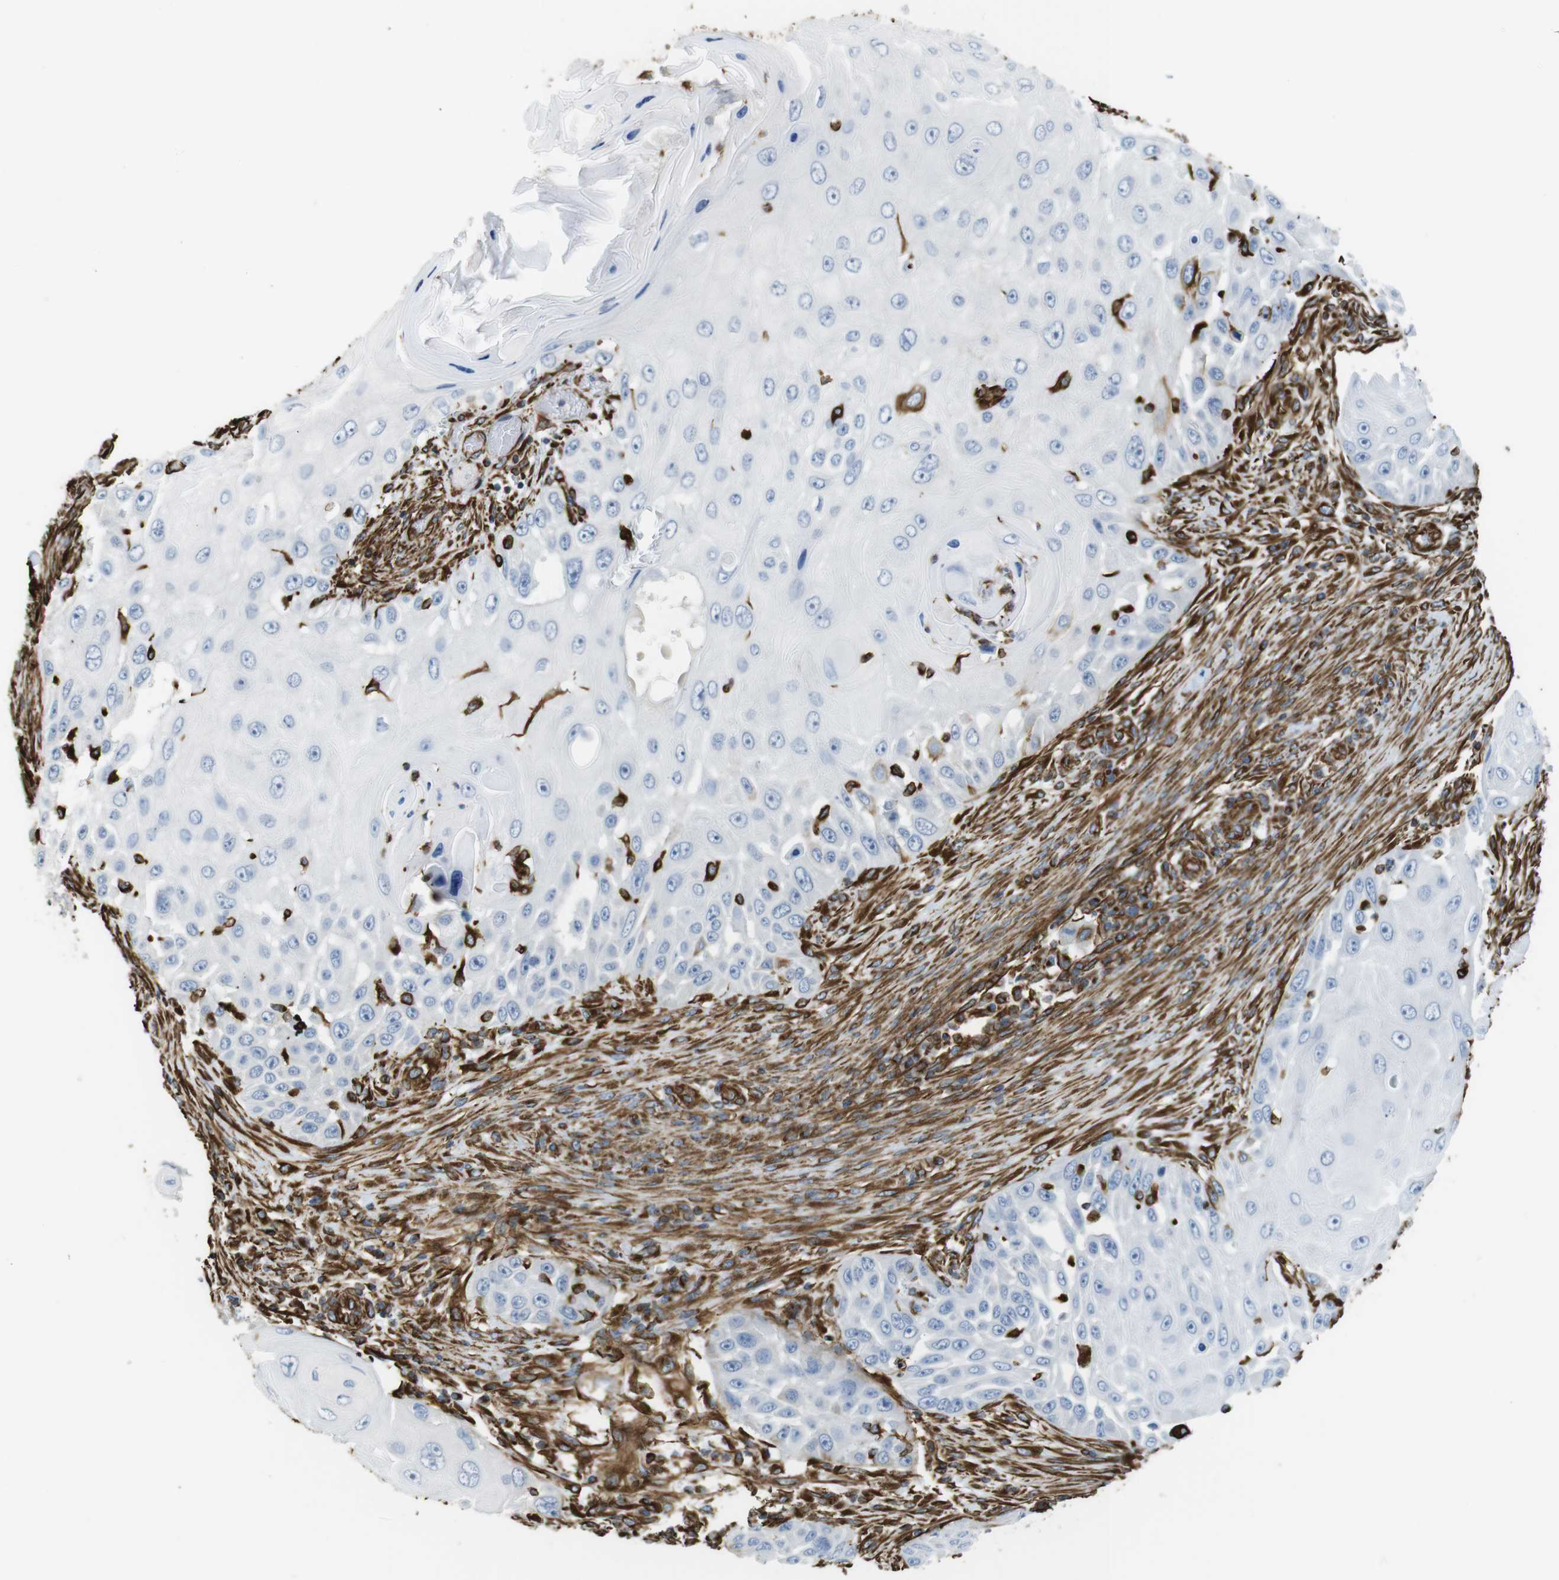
{"staining": {"intensity": "negative", "quantity": "none", "location": "none"}, "tissue": "skin cancer", "cell_type": "Tumor cells", "image_type": "cancer", "snomed": [{"axis": "morphology", "description": "Squamous cell carcinoma, NOS"}, {"axis": "topography", "description": "Skin"}], "caption": "Tumor cells show no significant protein staining in skin cancer (squamous cell carcinoma).", "gene": "RALGPS1", "patient": {"sex": "female", "age": 44}}